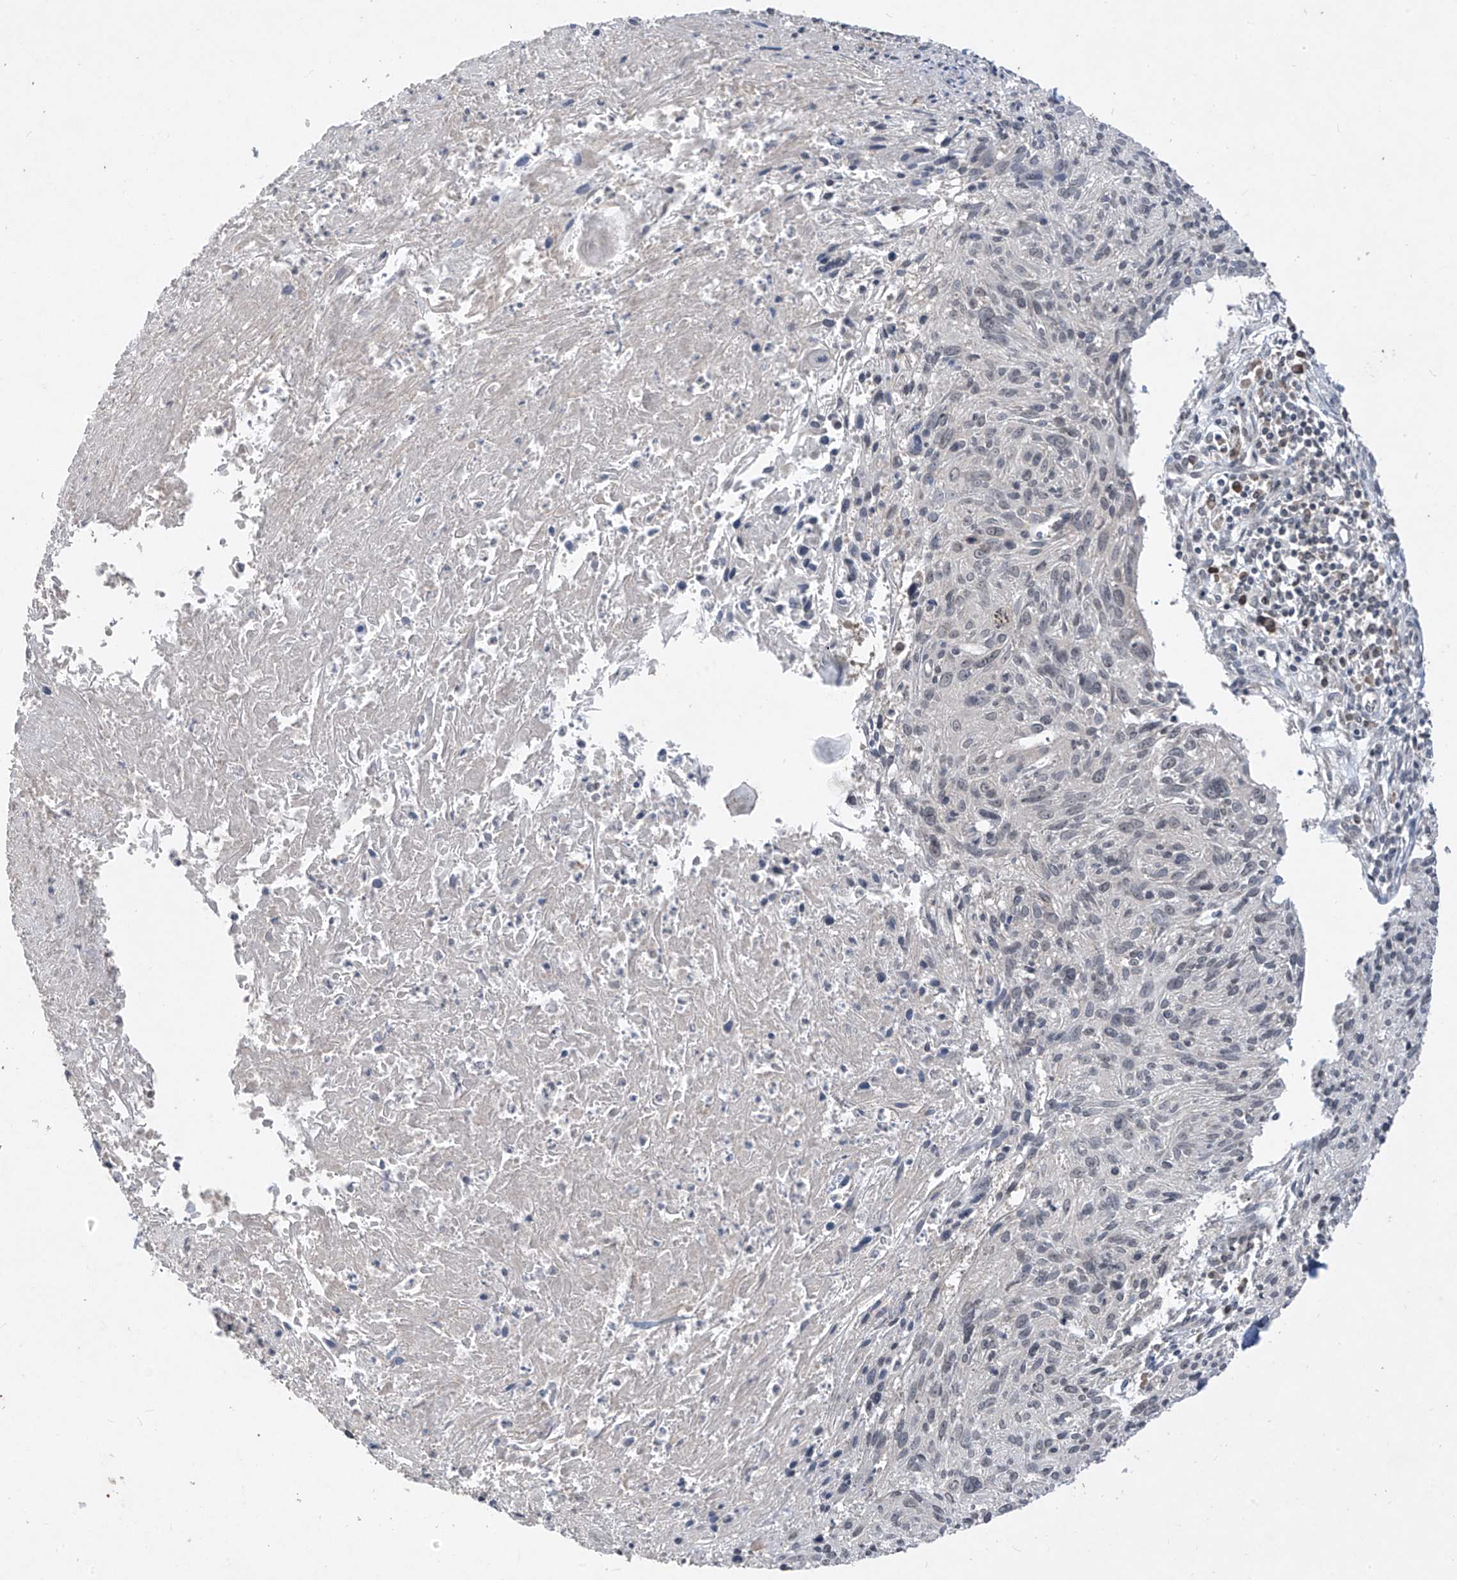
{"staining": {"intensity": "negative", "quantity": "none", "location": "none"}, "tissue": "cervical cancer", "cell_type": "Tumor cells", "image_type": "cancer", "snomed": [{"axis": "morphology", "description": "Squamous cell carcinoma, NOS"}, {"axis": "topography", "description": "Cervix"}], "caption": "The IHC micrograph has no significant expression in tumor cells of cervical squamous cell carcinoma tissue.", "gene": "RPL34", "patient": {"sex": "female", "age": 51}}